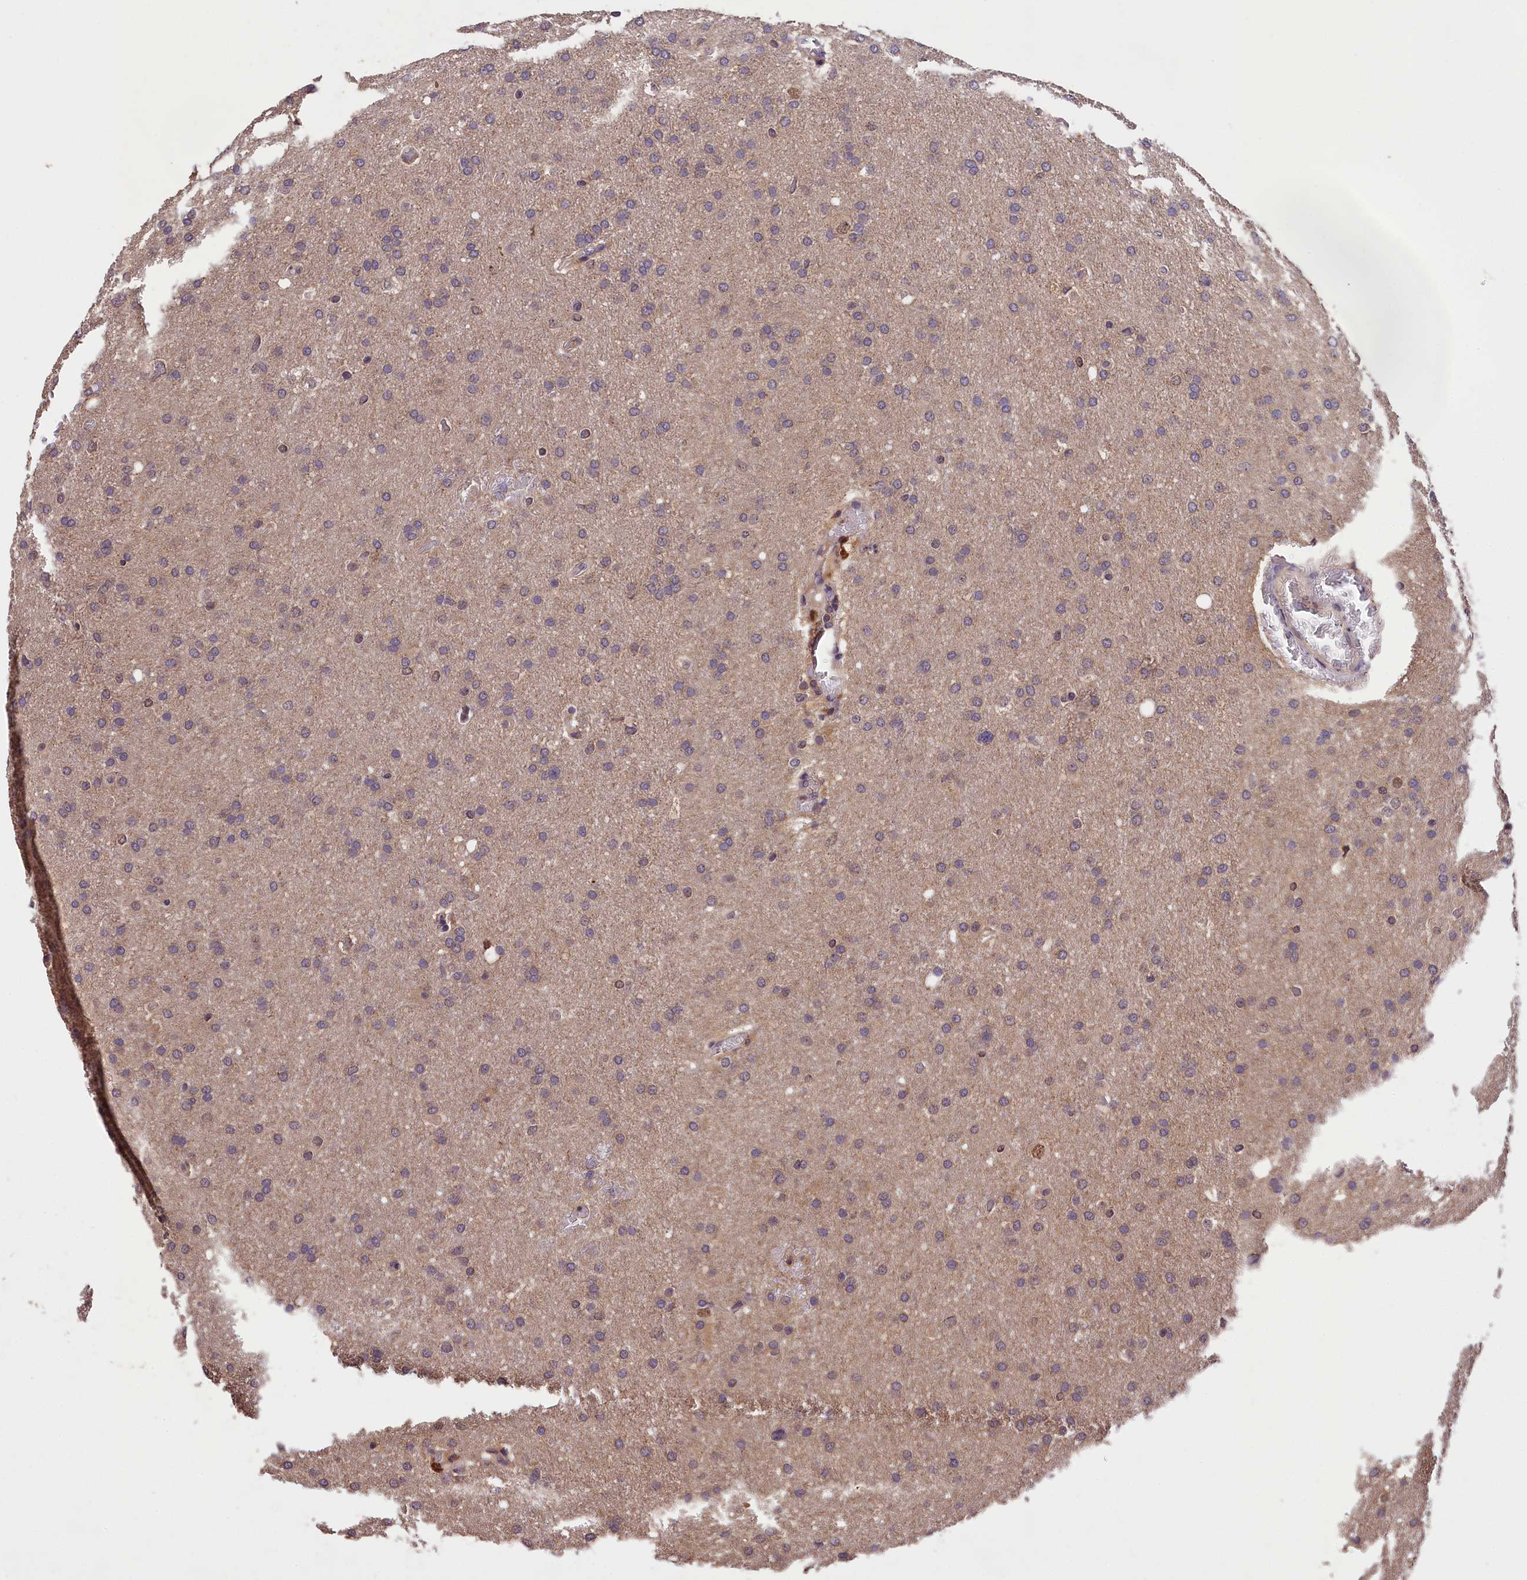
{"staining": {"intensity": "negative", "quantity": "none", "location": "none"}, "tissue": "glioma", "cell_type": "Tumor cells", "image_type": "cancer", "snomed": [{"axis": "morphology", "description": "Glioma, malignant, High grade"}, {"axis": "topography", "description": "Cerebral cortex"}], "caption": "DAB immunohistochemical staining of high-grade glioma (malignant) demonstrates no significant expression in tumor cells.", "gene": "PHAF1", "patient": {"sex": "female", "age": 36}}